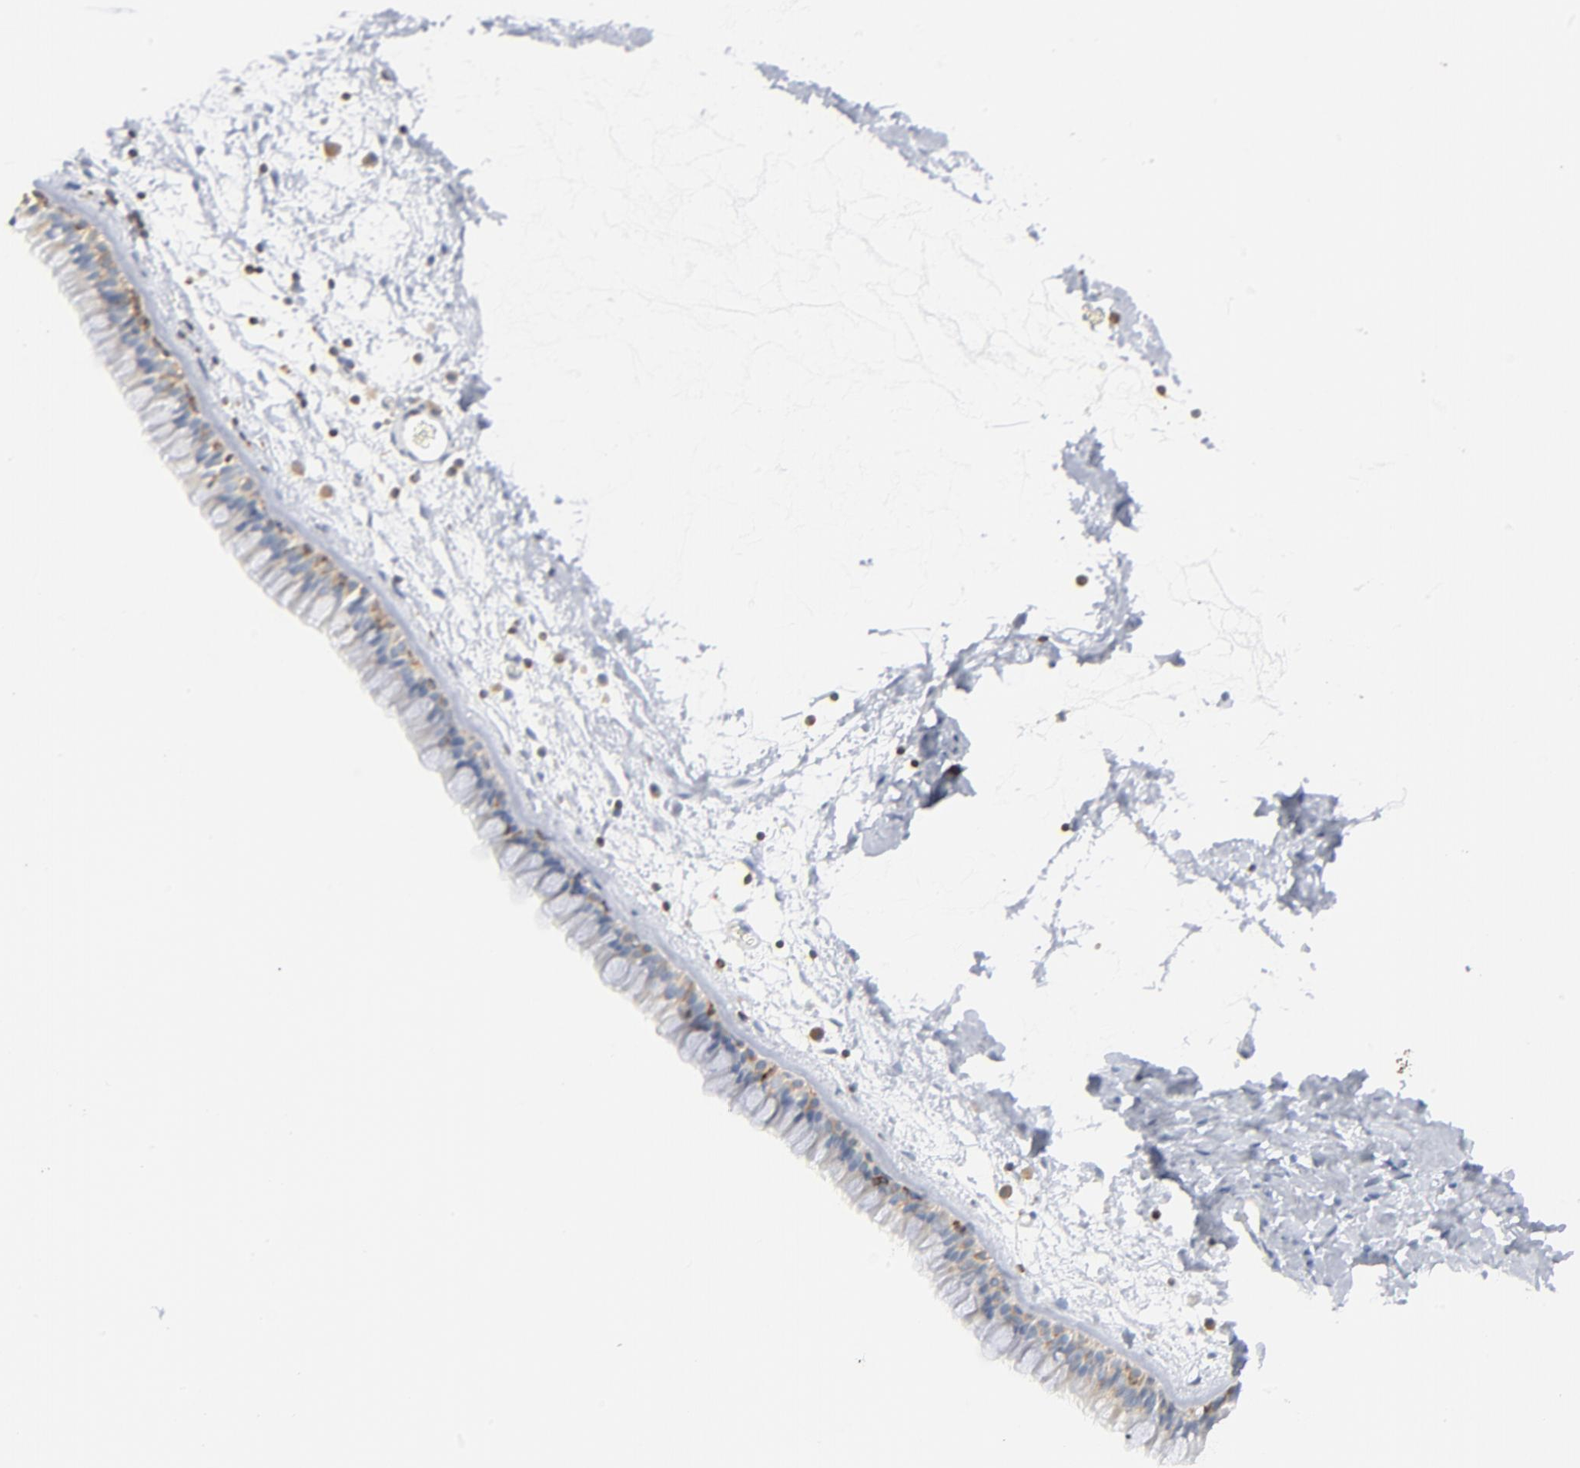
{"staining": {"intensity": "moderate", "quantity": "25%-75%", "location": "cytoplasmic/membranous"}, "tissue": "nasopharynx", "cell_type": "Respiratory epithelial cells", "image_type": "normal", "snomed": [{"axis": "morphology", "description": "Normal tissue, NOS"}, {"axis": "morphology", "description": "Inflammation, NOS"}, {"axis": "topography", "description": "Nasopharynx"}], "caption": "Immunohistochemistry (IHC) micrograph of unremarkable human nasopharynx stained for a protein (brown), which displays medium levels of moderate cytoplasmic/membranous staining in approximately 25%-75% of respiratory epithelial cells.", "gene": "PTK2B", "patient": {"sex": "male", "age": 48}}